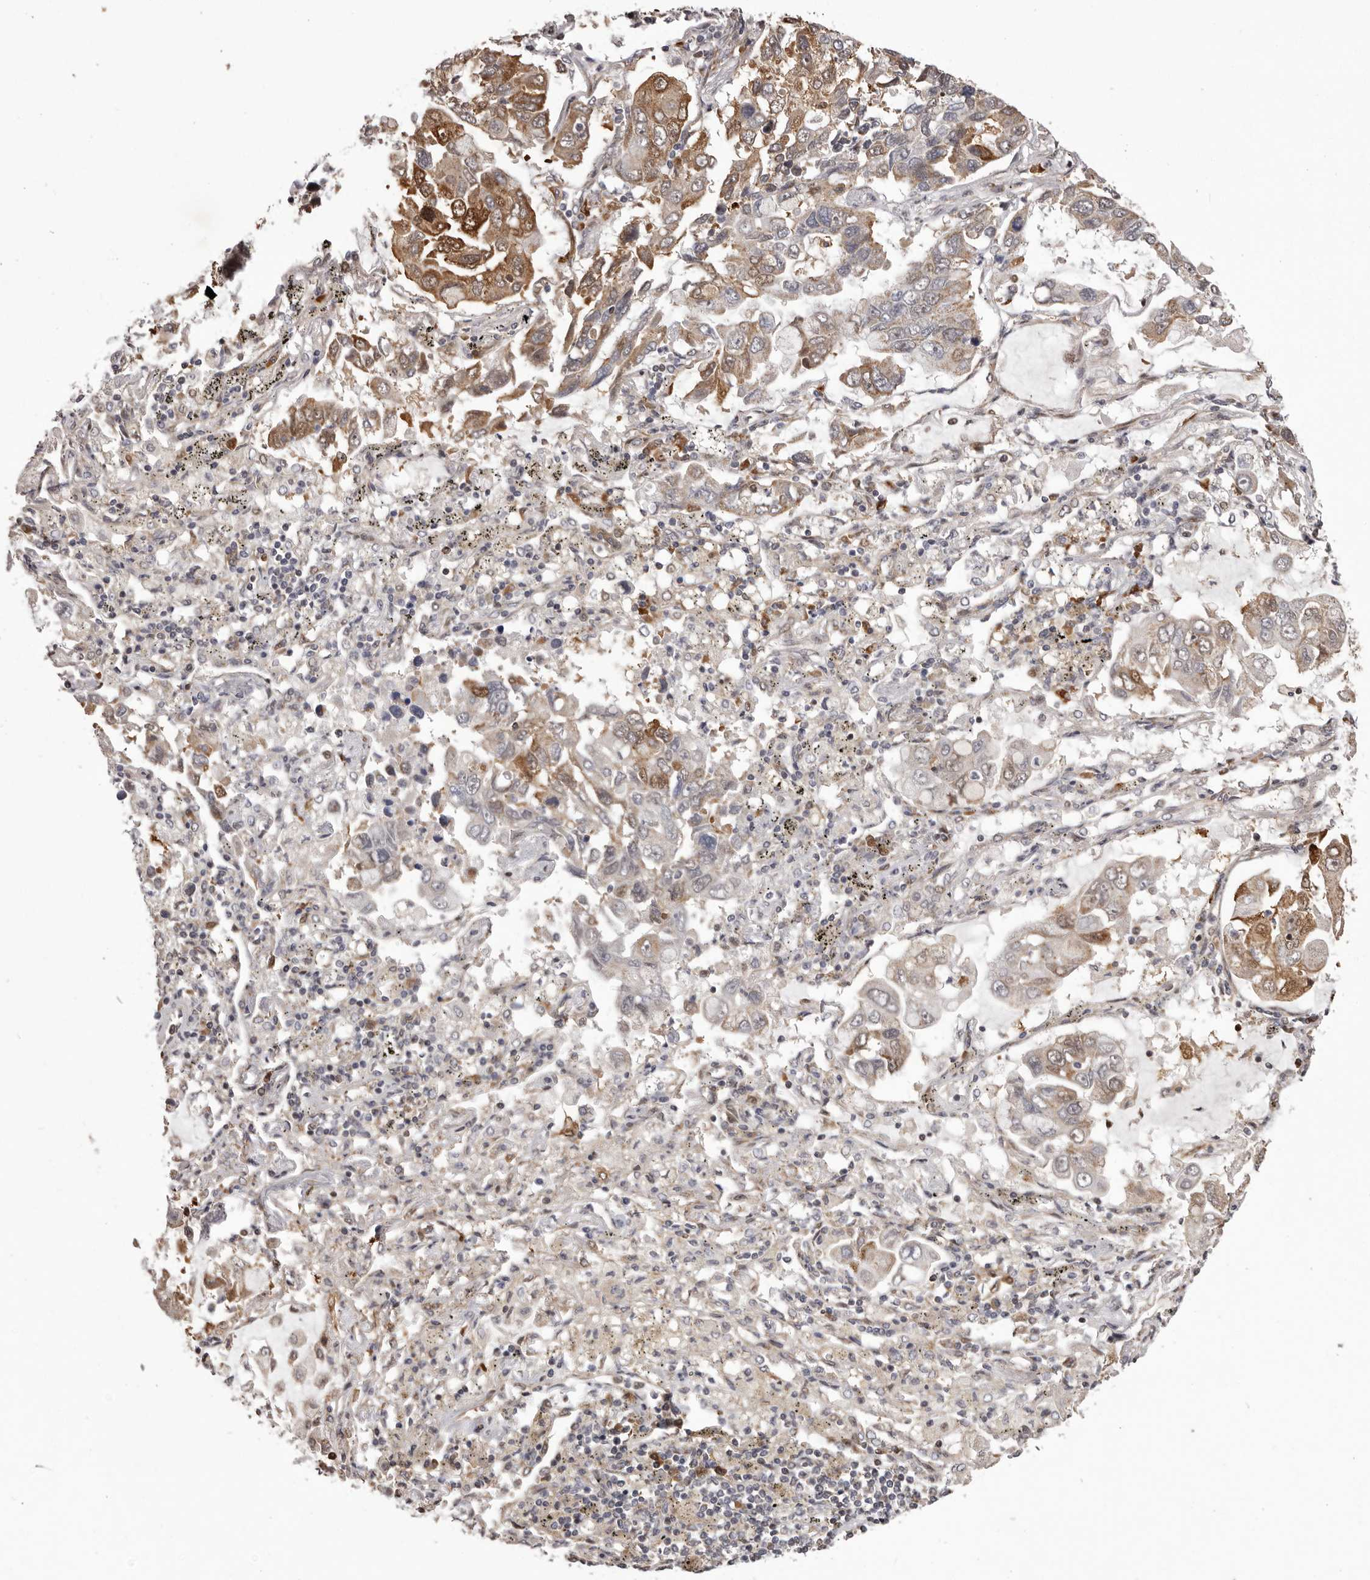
{"staining": {"intensity": "moderate", "quantity": ">75%", "location": "cytoplasmic/membranous"}, "tissue": "lung cancer", "cell_type": "Tumor cells", "image_type": "cancer", "snomed": [{"axis": "morphology", "description": "Adenocarcinoma, NOS"}, {"axis": "topography", "description": "Lung"}], "caption": "Immunohistochemical staining of human lung cancer reveals medium levels of moderate cytoplasmic/membranous staining in approximately >75% of tumor cells.", "gene": "GFOD1", "patient": {"sex": "male", "age": 64}}